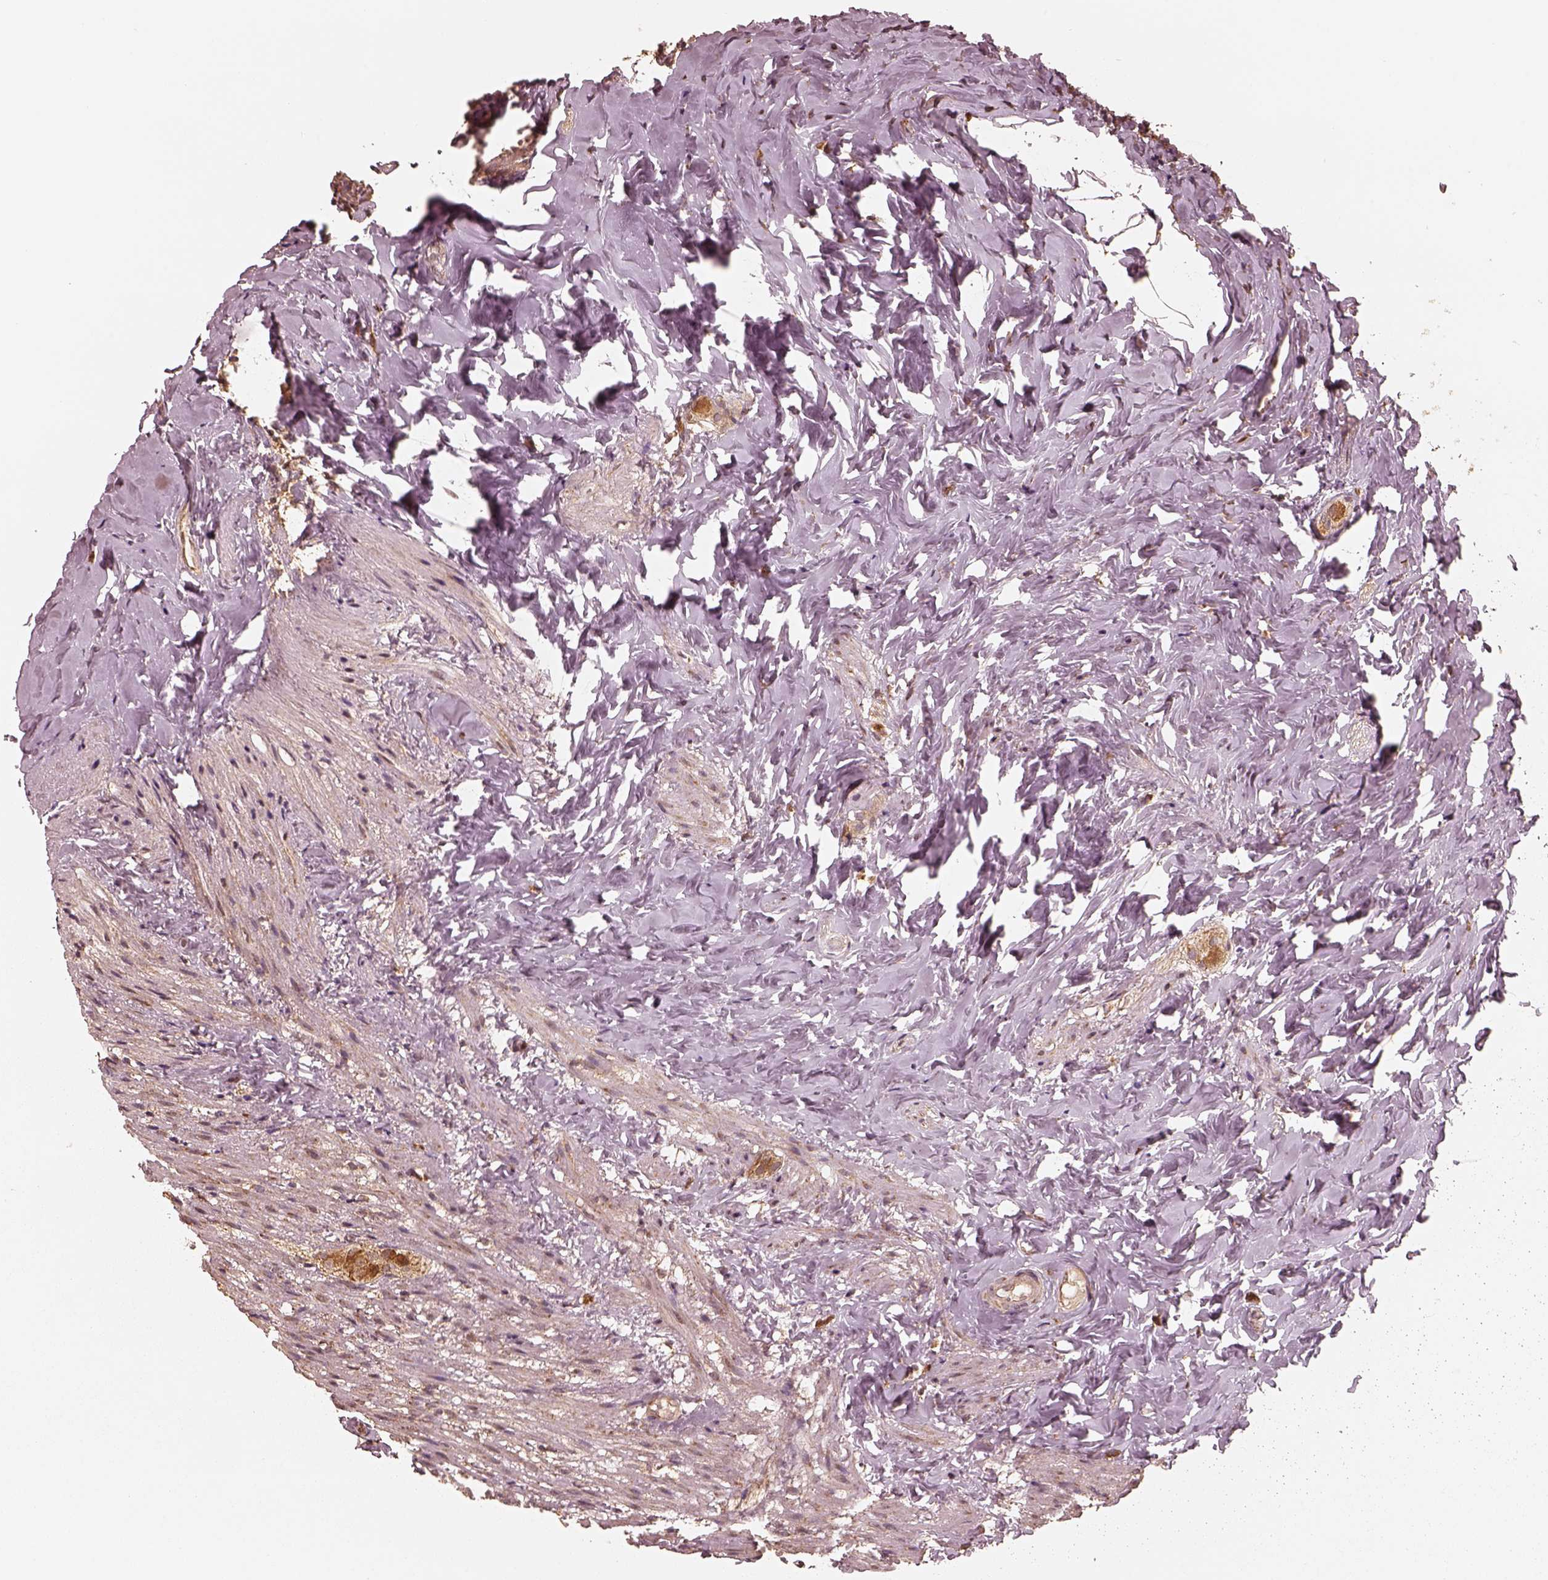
{"staining": {"intensity": "strong", "quantity": ">75%", "location": "cytoplasmic/membranous"}, "tissue": "appendix", "cell_type": "Glandular cells", "image_type": "normal", "snomed": [{"axis": "morphology", "description": "Normal tissue, NOS"}, {"axis": "topography", "description": "Appendix"}], "caption": "The micrograph displays staining of unremarkable appendix, revealing strong cytoplasmic/membranous protein expression (brown color) within glandular cells.", "gene": "DNAJC25", "patient": {"sex": "female", "age": 32}}